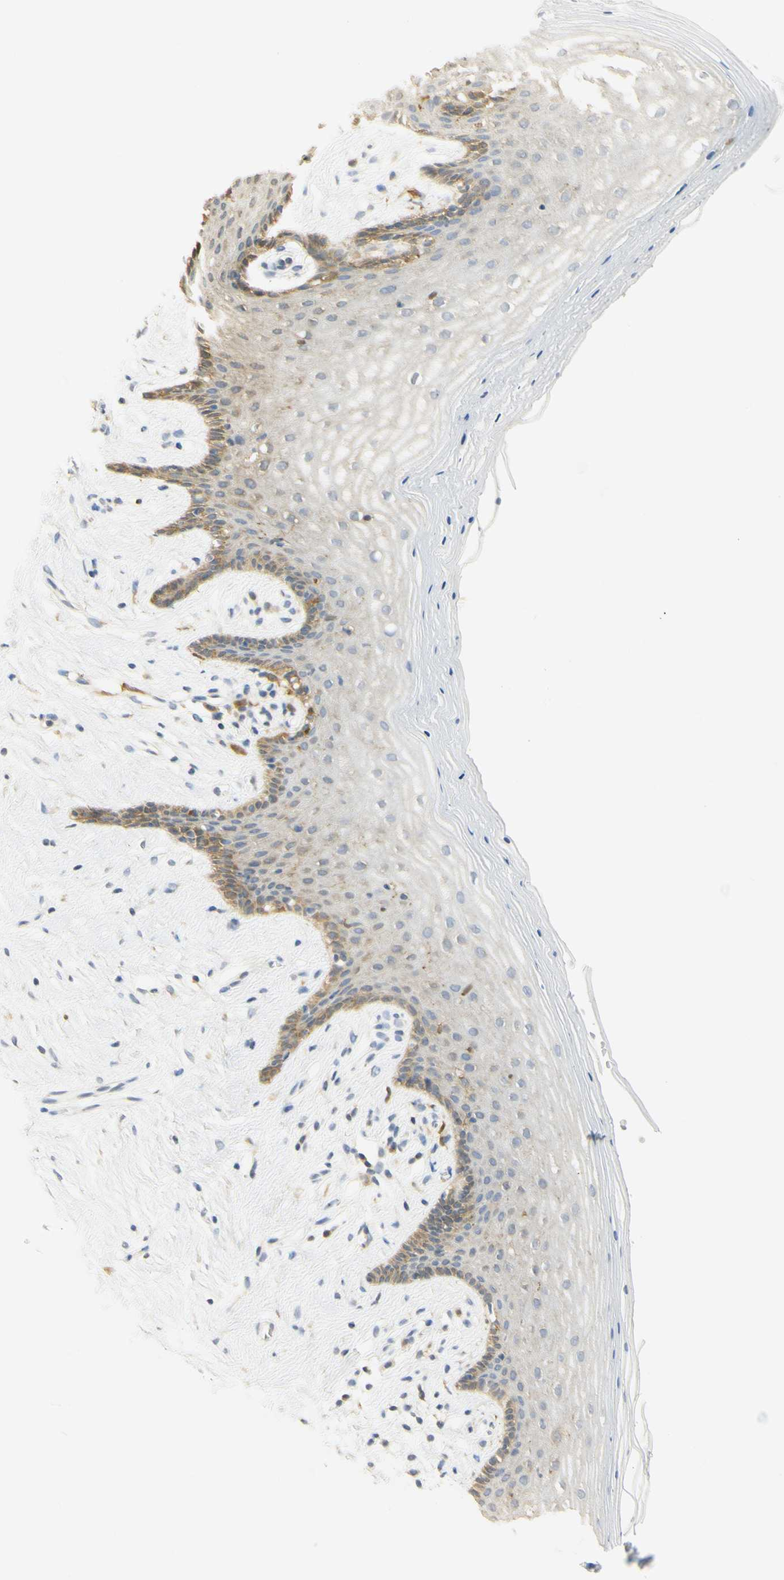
{"staining": {"intensity": "moderate", "quantity": "<25%", "location": "cytoplasmic/membranous"}, "tissue": "vagina", "cell_type": "Squamous epithelial cells", "image_type": "normal", "snomed": [{"axis": "morphology", "description": "Normal tissue, NOS"}, {"axis": "topography", "description": "Vagina"}], "caption": "The histopathology image displays staining of unremarkable vagina, revealing moderate cytoplasmic/membranous protein expression (brown color) within squamous epithelial cells. Nuclei are stained in blue.", "gene": "PAK1", "patient": {"sex": "female", "age": 44}}